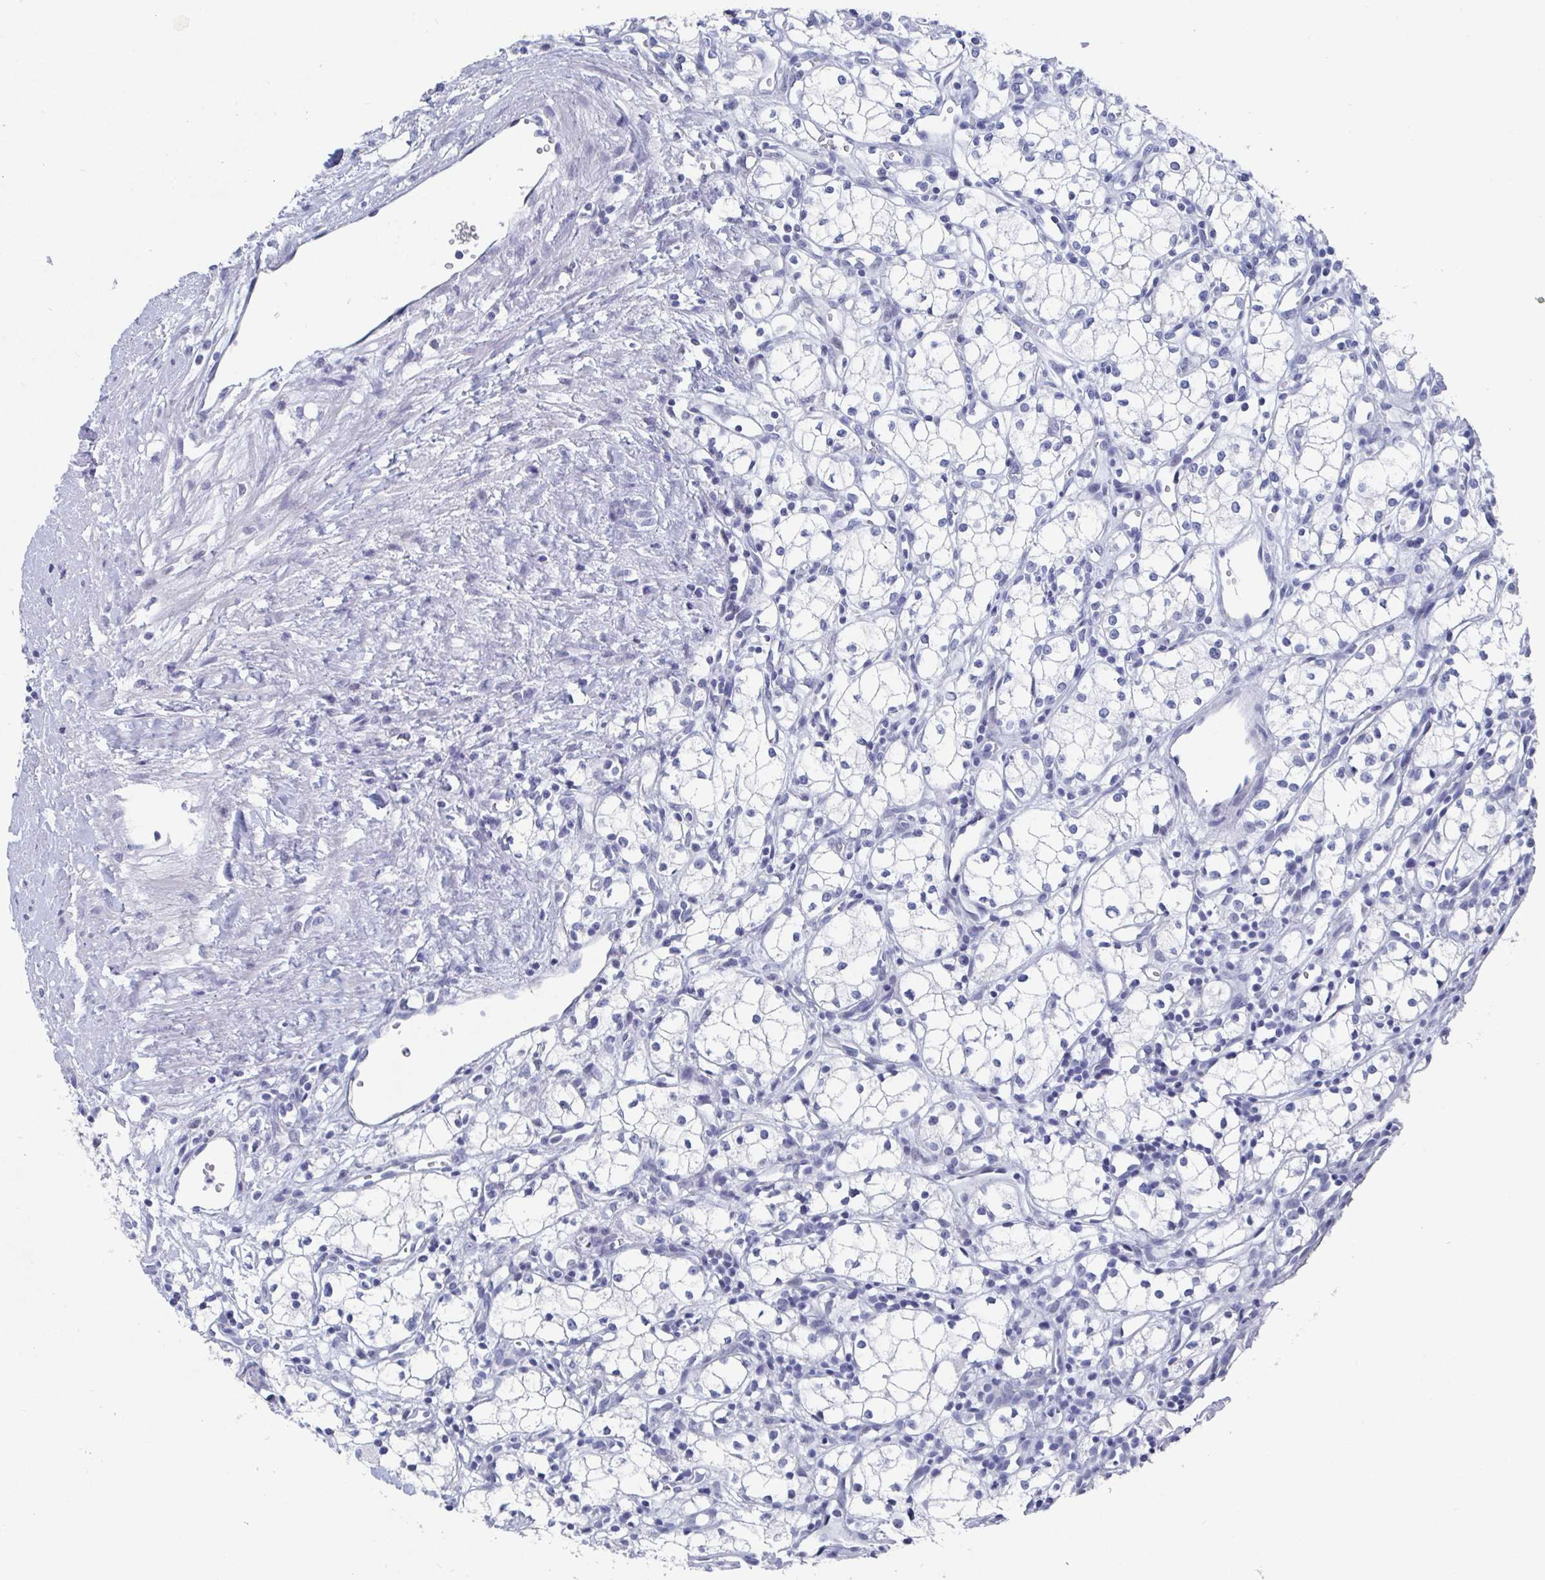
{"staining": {"intensity": "negative", "quantity": "none", "location": "none"}, "tissue": "renal cancer", "cell_type": "Tumor cells", "image_type": "cancer", "snomed": [{"axis": "morphology", "description": "Adenocarcinoma, NOS"}, {"axis": "topography", "description": "Kidney"}], "caption": "DAB (3,3'-diaminobenzidine) immunohistochemical staining of human renal cancer (adenocarcinoma) demonstrates no significant expression in tumor cells.", "gene": "CAMKV", "patient": {"sex": "male", "age": 59}}